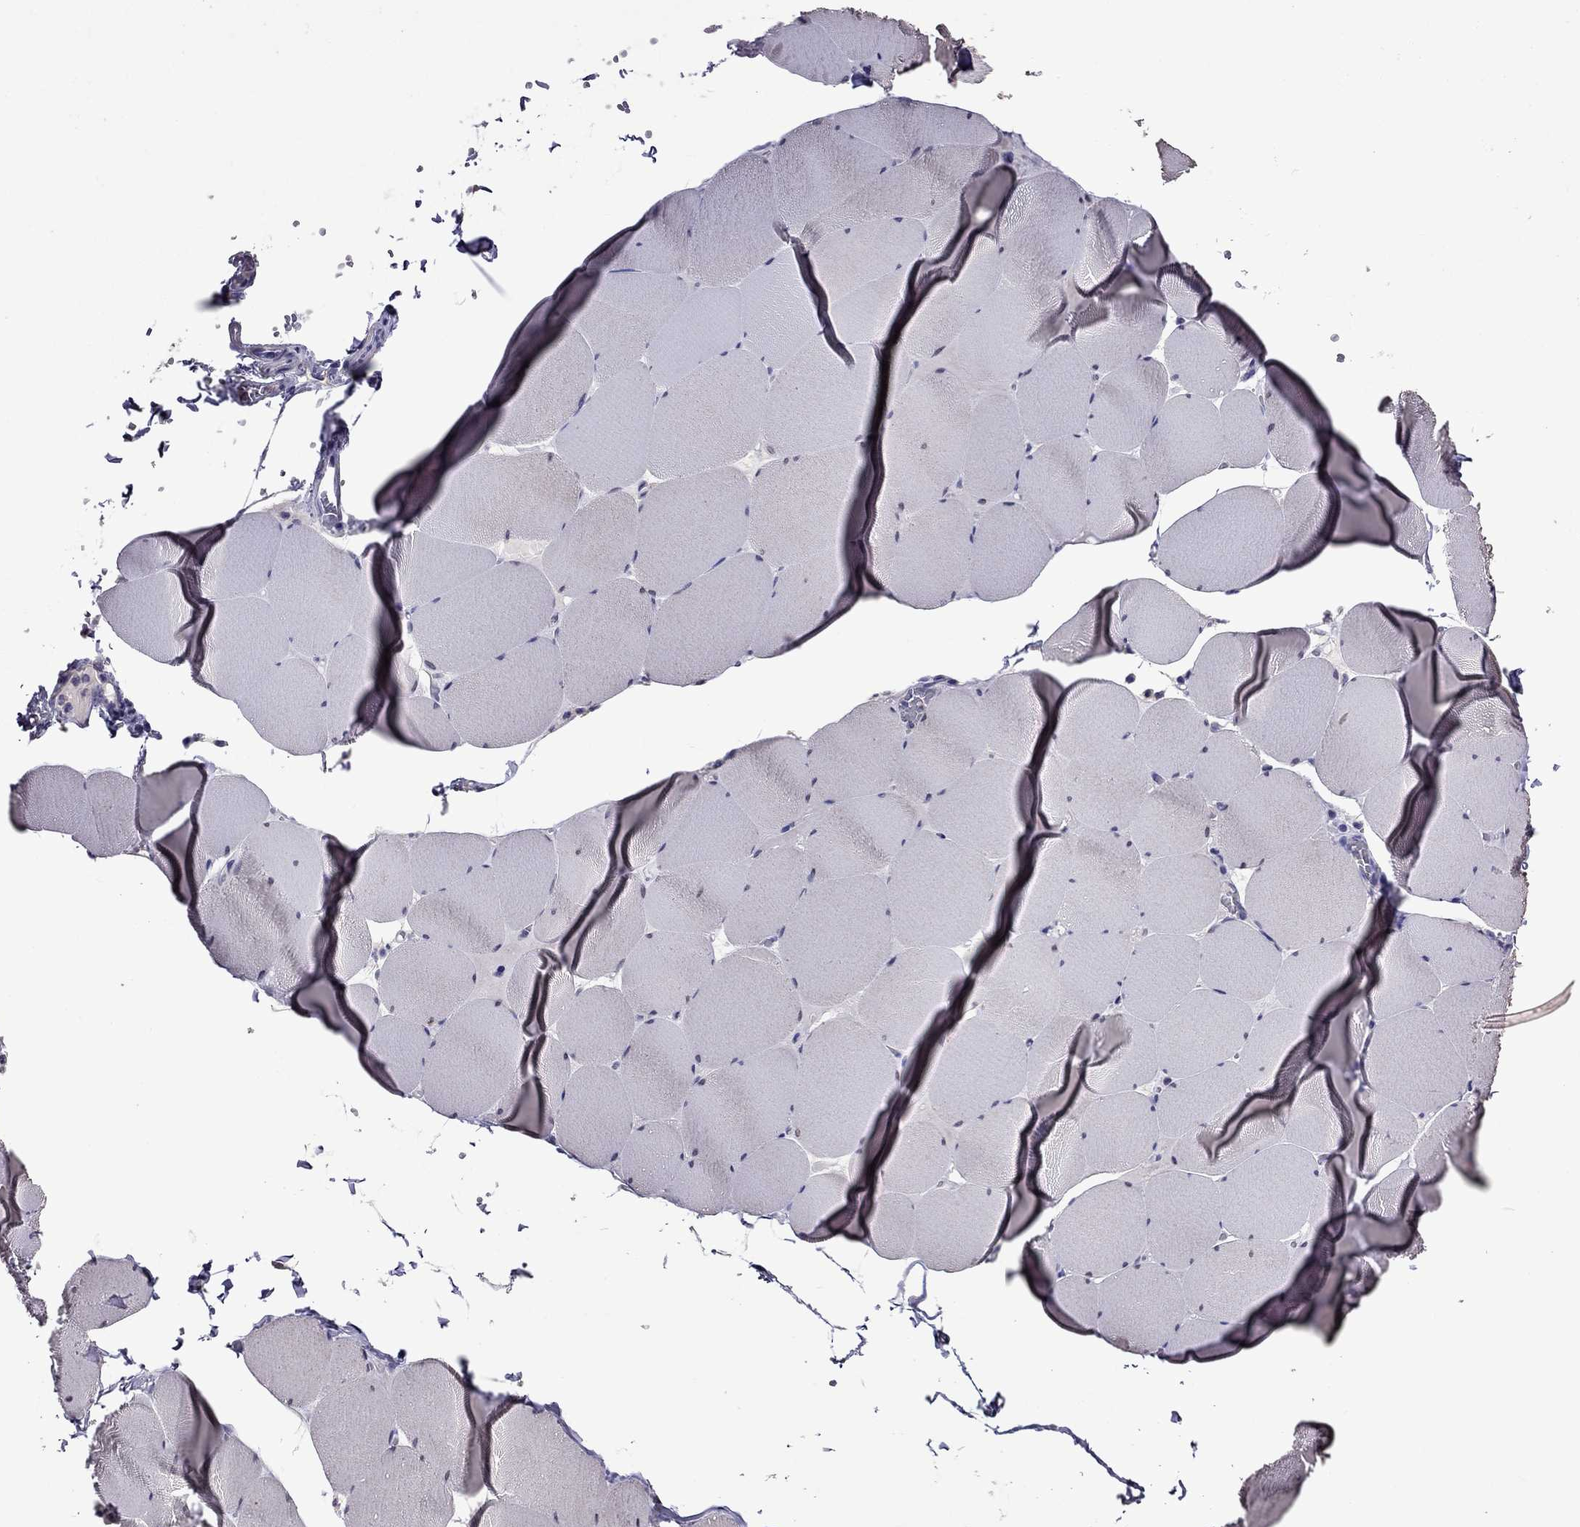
{"staining": {"intensity": "negative", "quantity": "none", "location": "none"}, "tissue": "skeletal muscle", "cell_type": "Myocytes", "image_type": "normal", "snomed": [{"axis": "morphology", "description": "Normal tissue, NOS"}, {"axis": "morphology", "description": "Malignant melanoma, Metastatic site"}, {"axis": "topography", "description": "Skeletal muscle"}], "caption": "Immunohistochemical staining of normal human skeletal muscle displays no significant staining in myocytes.", "gene": "NKX3", "patient": {"sex": "male", "age": 50}}